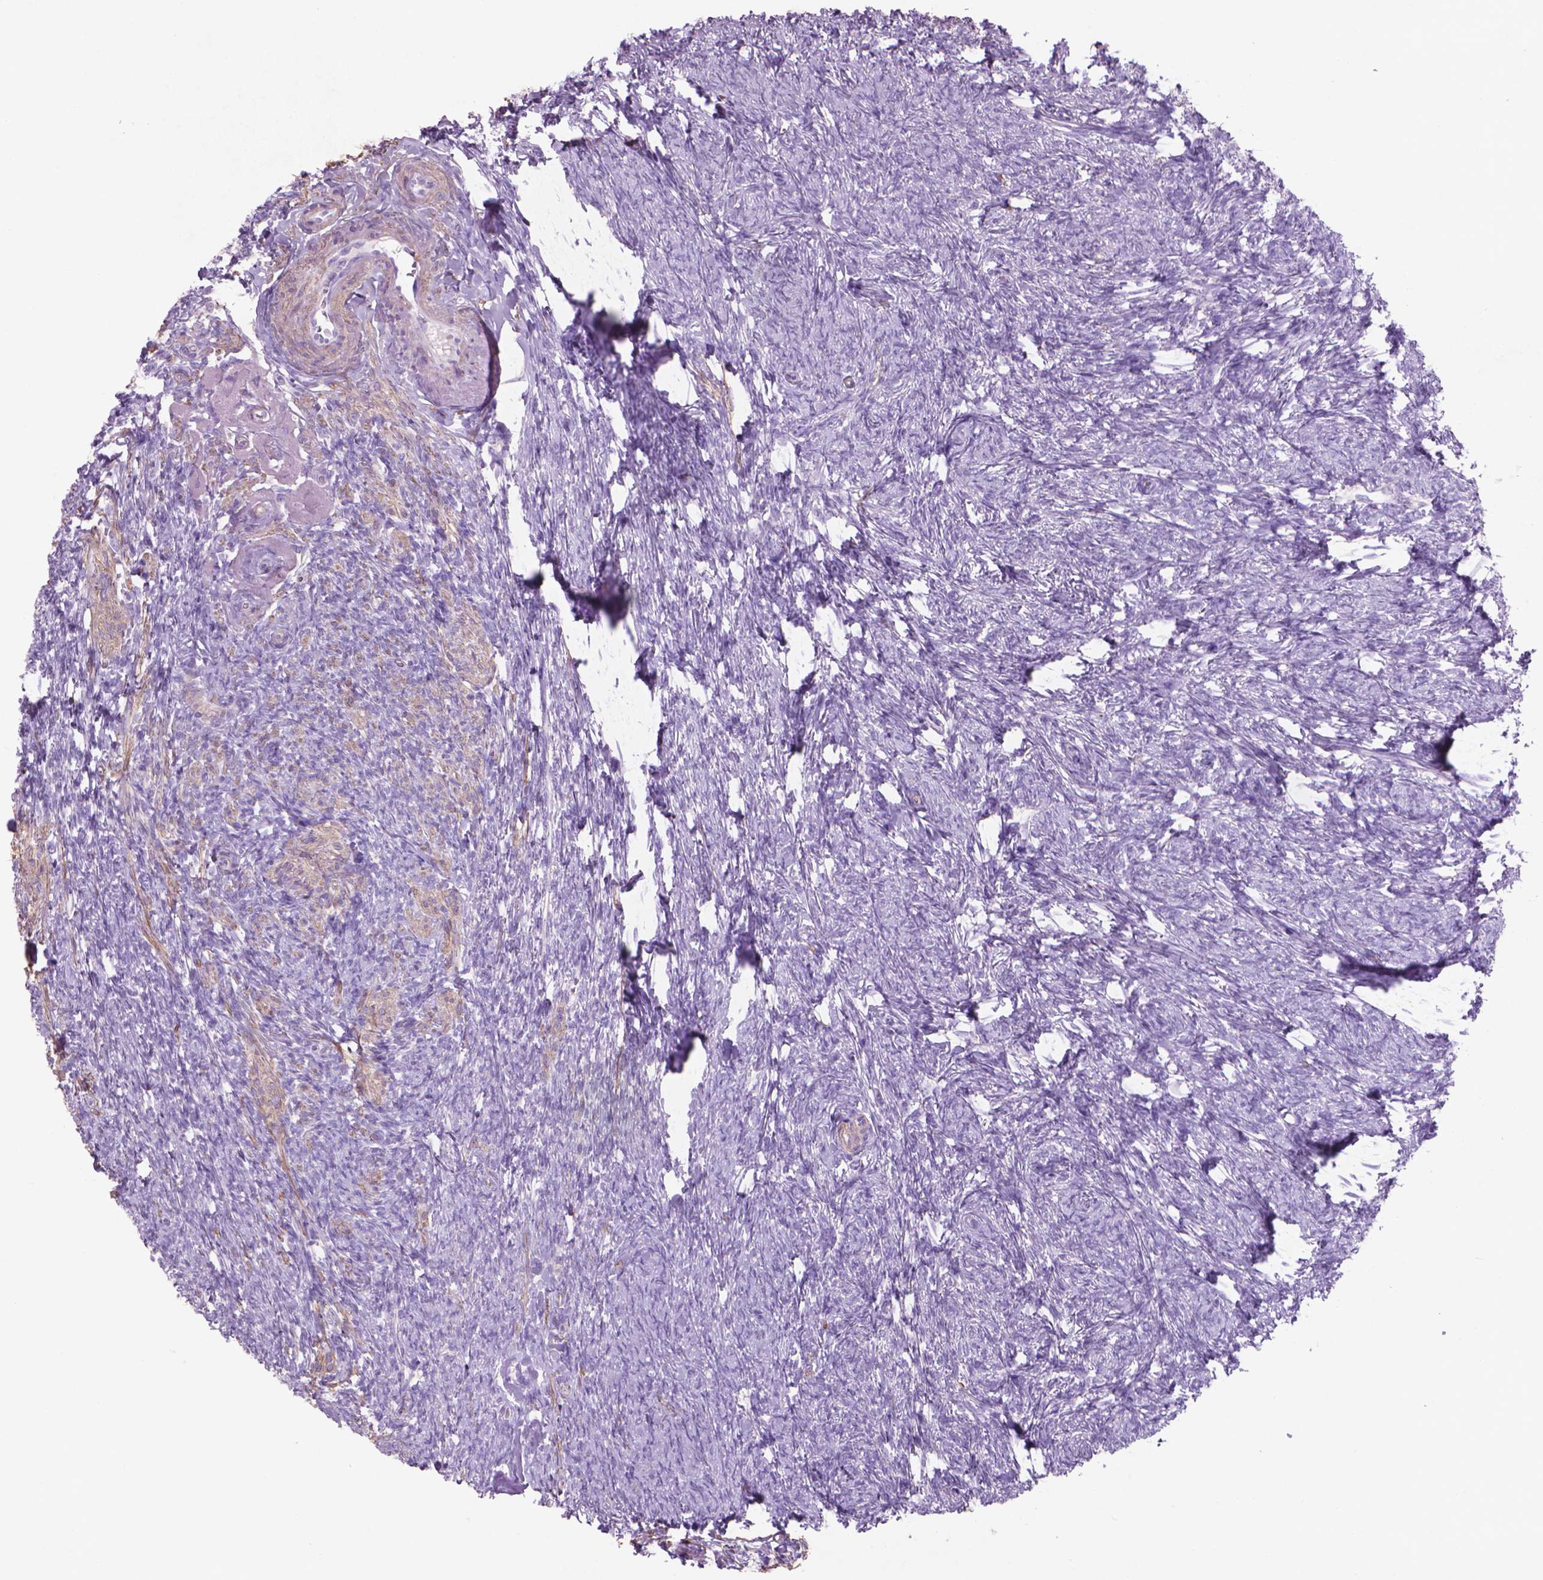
{"staining": {"intensity": "negative", "quantity": "none", "location": "none"}, "tissue": "ovary", "cell_type": "Ovarian stroma cells", "image_type": "normal", "snomed": [{"axis": "morphology", "description": "Normal tissue, NOS"}, {"axis": "topography", "description": "Ovary"}], "caption": "IHC photomicrograph of benign human ovary stained for a protein (brown), which displays no staining in ovarian stroma cells. (Brightfield microscopy of DAB (3,3'-diaminobenzidine) IHC at high magnification).", "gene": "AQP10", "patient": {"sex": "female", "age": 72}}